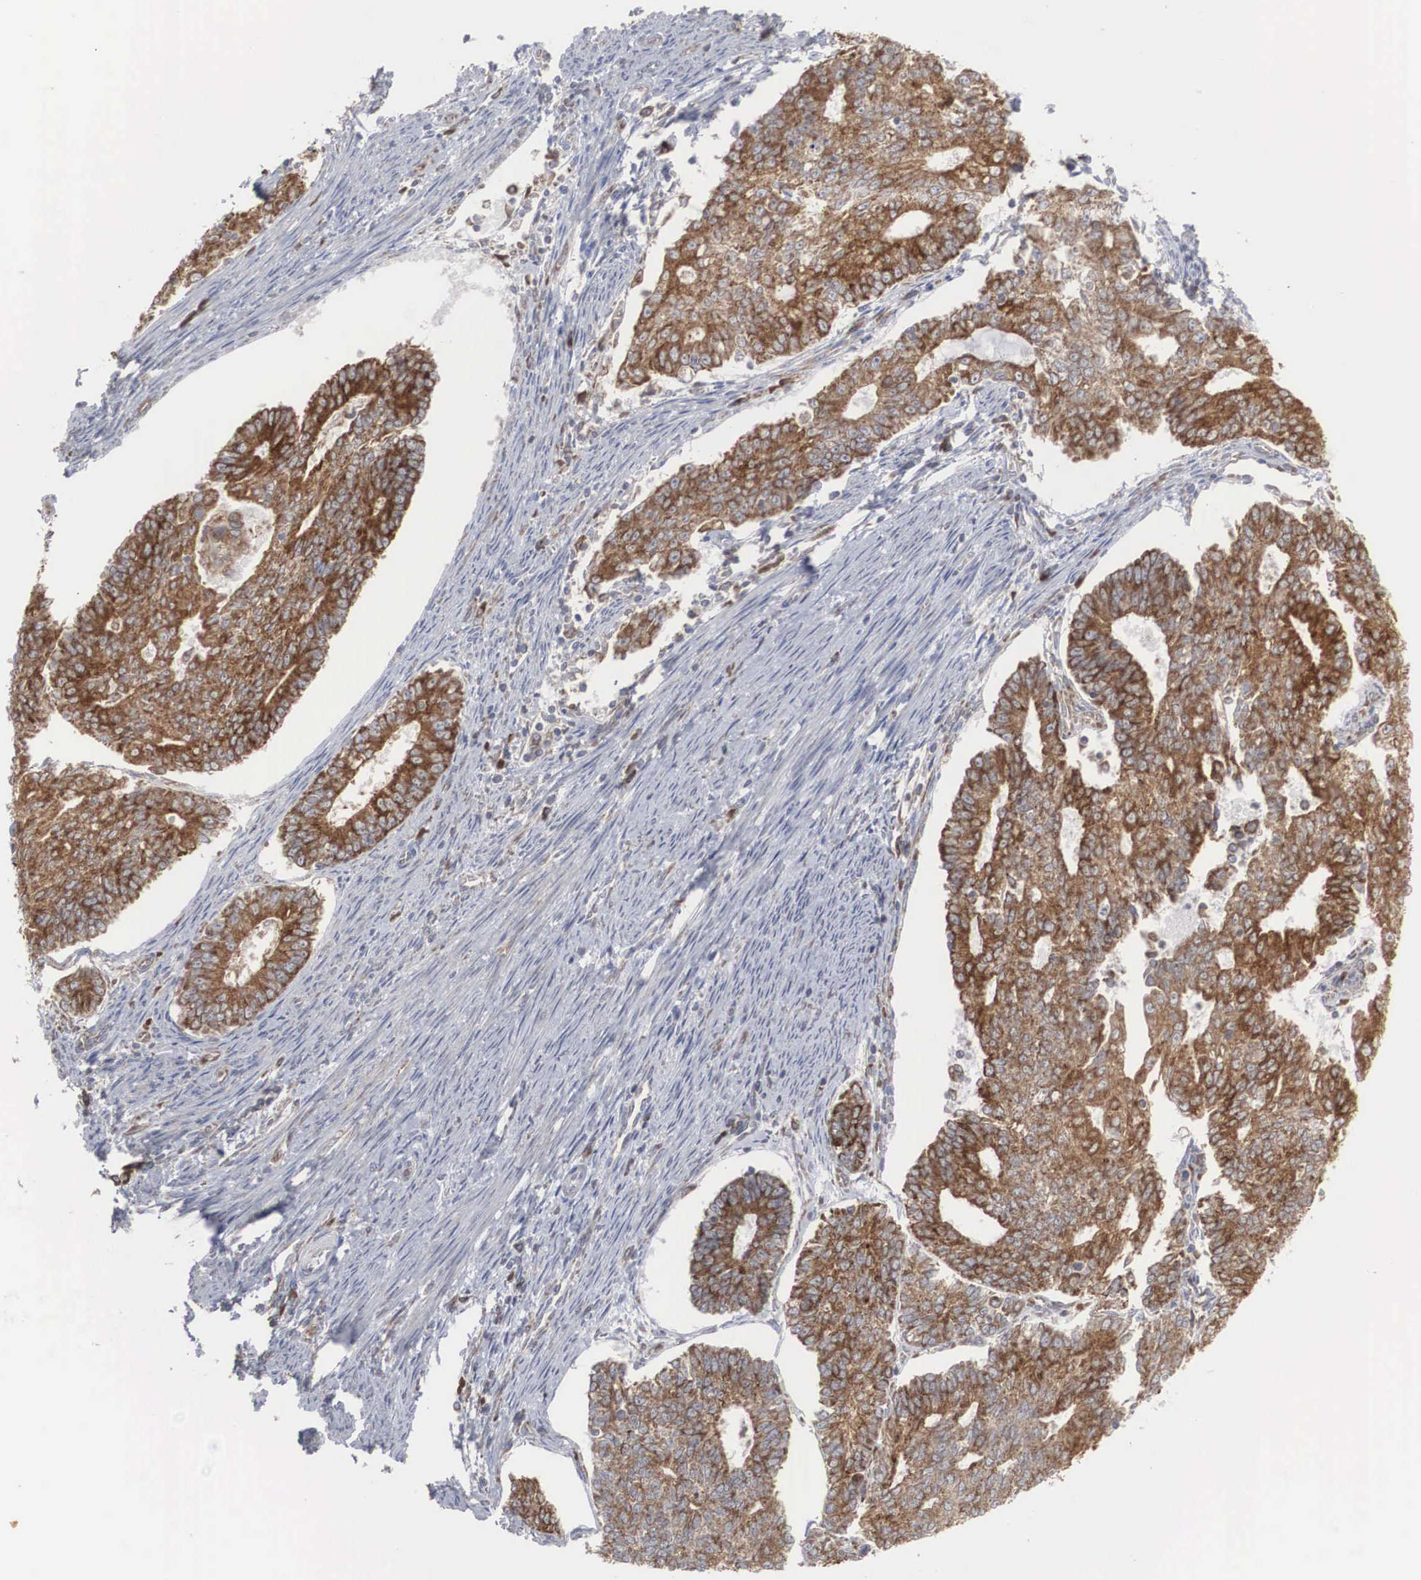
{"staining": {"intensity": "strong", "quantity": ">75%", "location": "cytoplasmic/membranous"}, "tissue": "endometrial cancer", "cell_type": "Tumor cells", "image_type": "cancer", "snomed": [{"axis": "morphology", "description": "Adenocarcinoma, NOS"}, {"axis": "topography", "description": "Endometrium"}], "caption": "Adenocarcinoma (endometrial) tissue reveals strong cytoplasmic/membranous staining in about >75% of tumor cells, visualized by immunohistochemistry. (DAB (3,3'-diaminobenzidine) IHC, brown staining for protein, blue staining for nuclei).", "gene": "MIA2", "patient": {"sex": "female", "age": 56}}